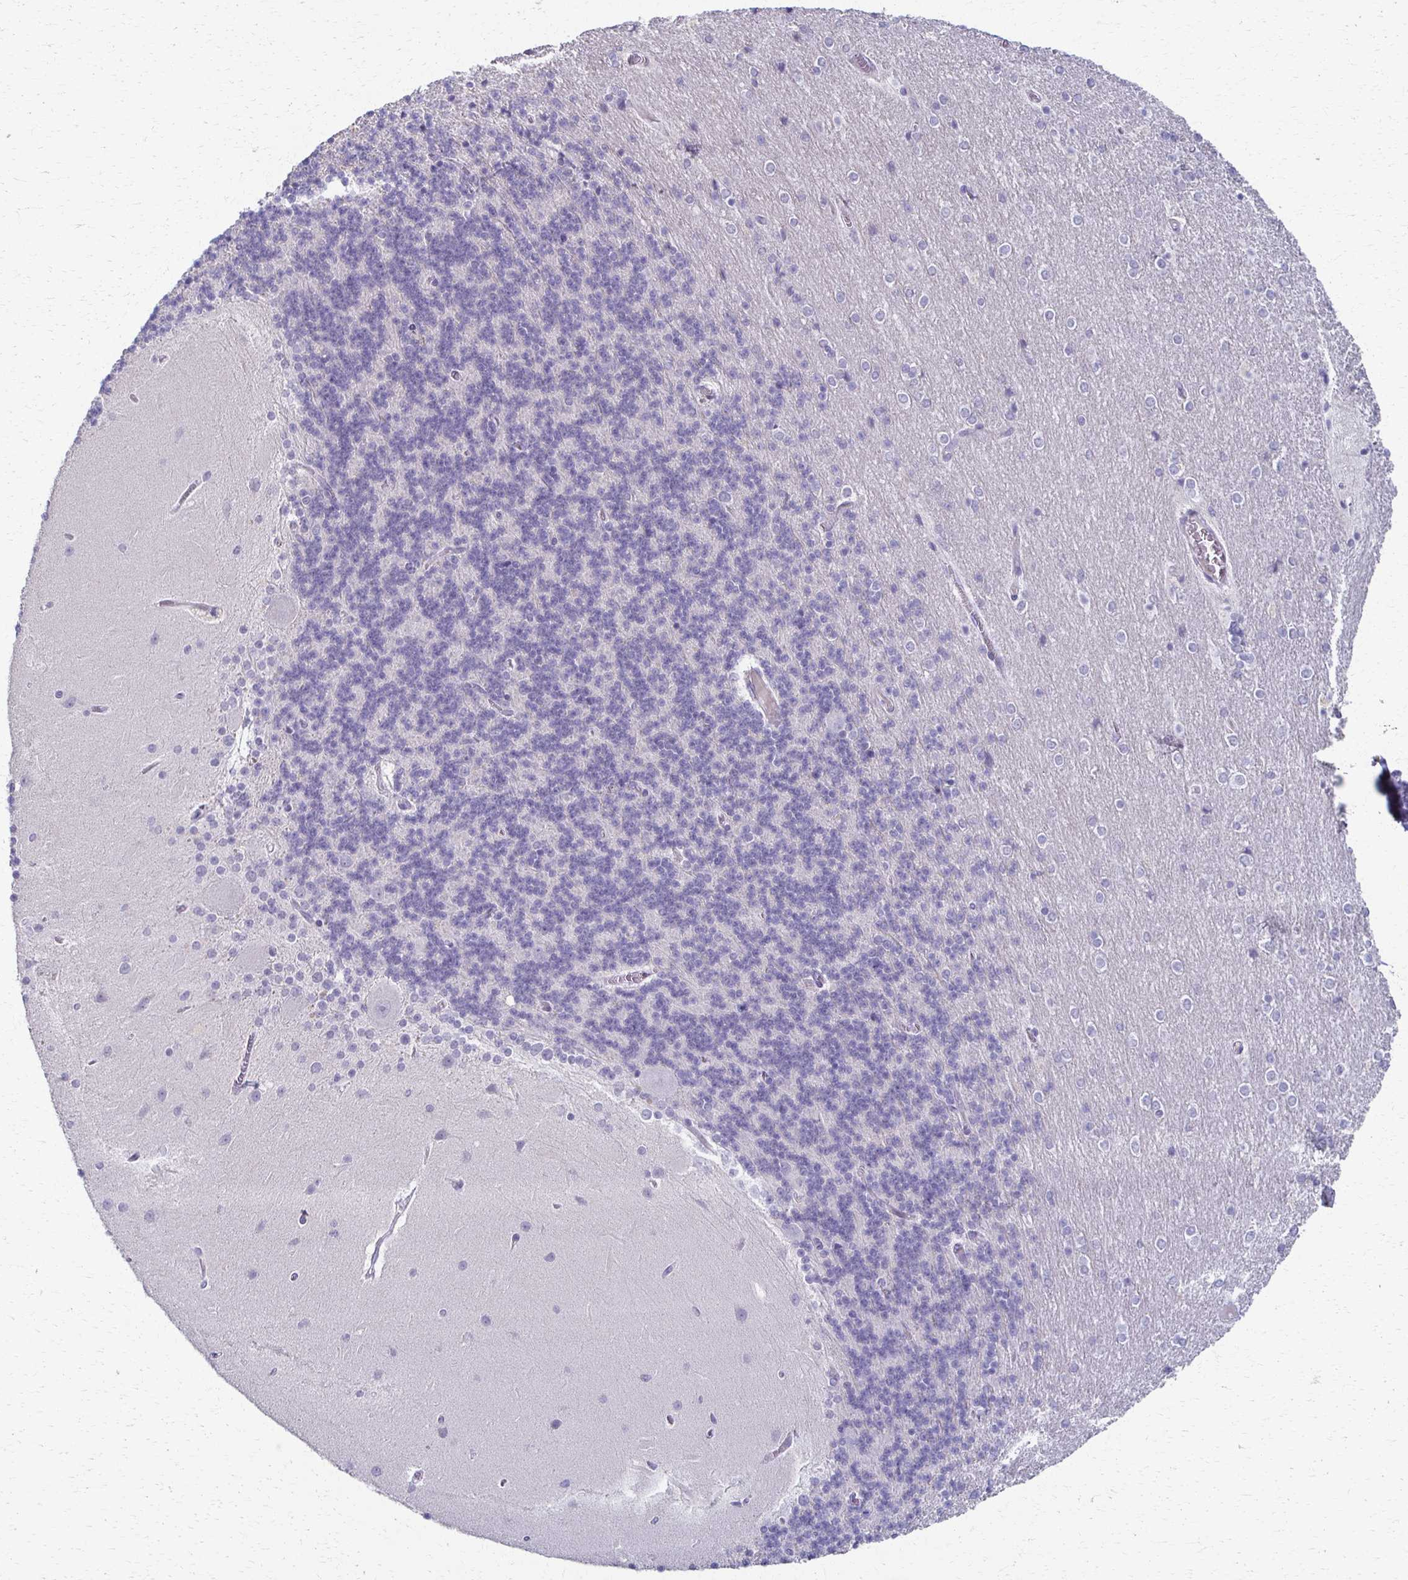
{"staining": {"intensity": "negative", "quantity": "none", "location": "none"}, "tissue": "cerebellum", "cell_type": "Cells in granular layer", "image_type": "normal", "snomed": [{"axis": "morphology", "description": "Normal tissue, NOS"}, {"axis": "topography", "description": "Cerebellum"}], "caption": "Immunohistochemistry (IHC) histopathology image of unremarkable human cerebellum stained for a protein (brown), which demonstrates no positivity in cells in granular layer.", "gene": "FOXO4", "patient": {"sex": "female", "age": 54}}